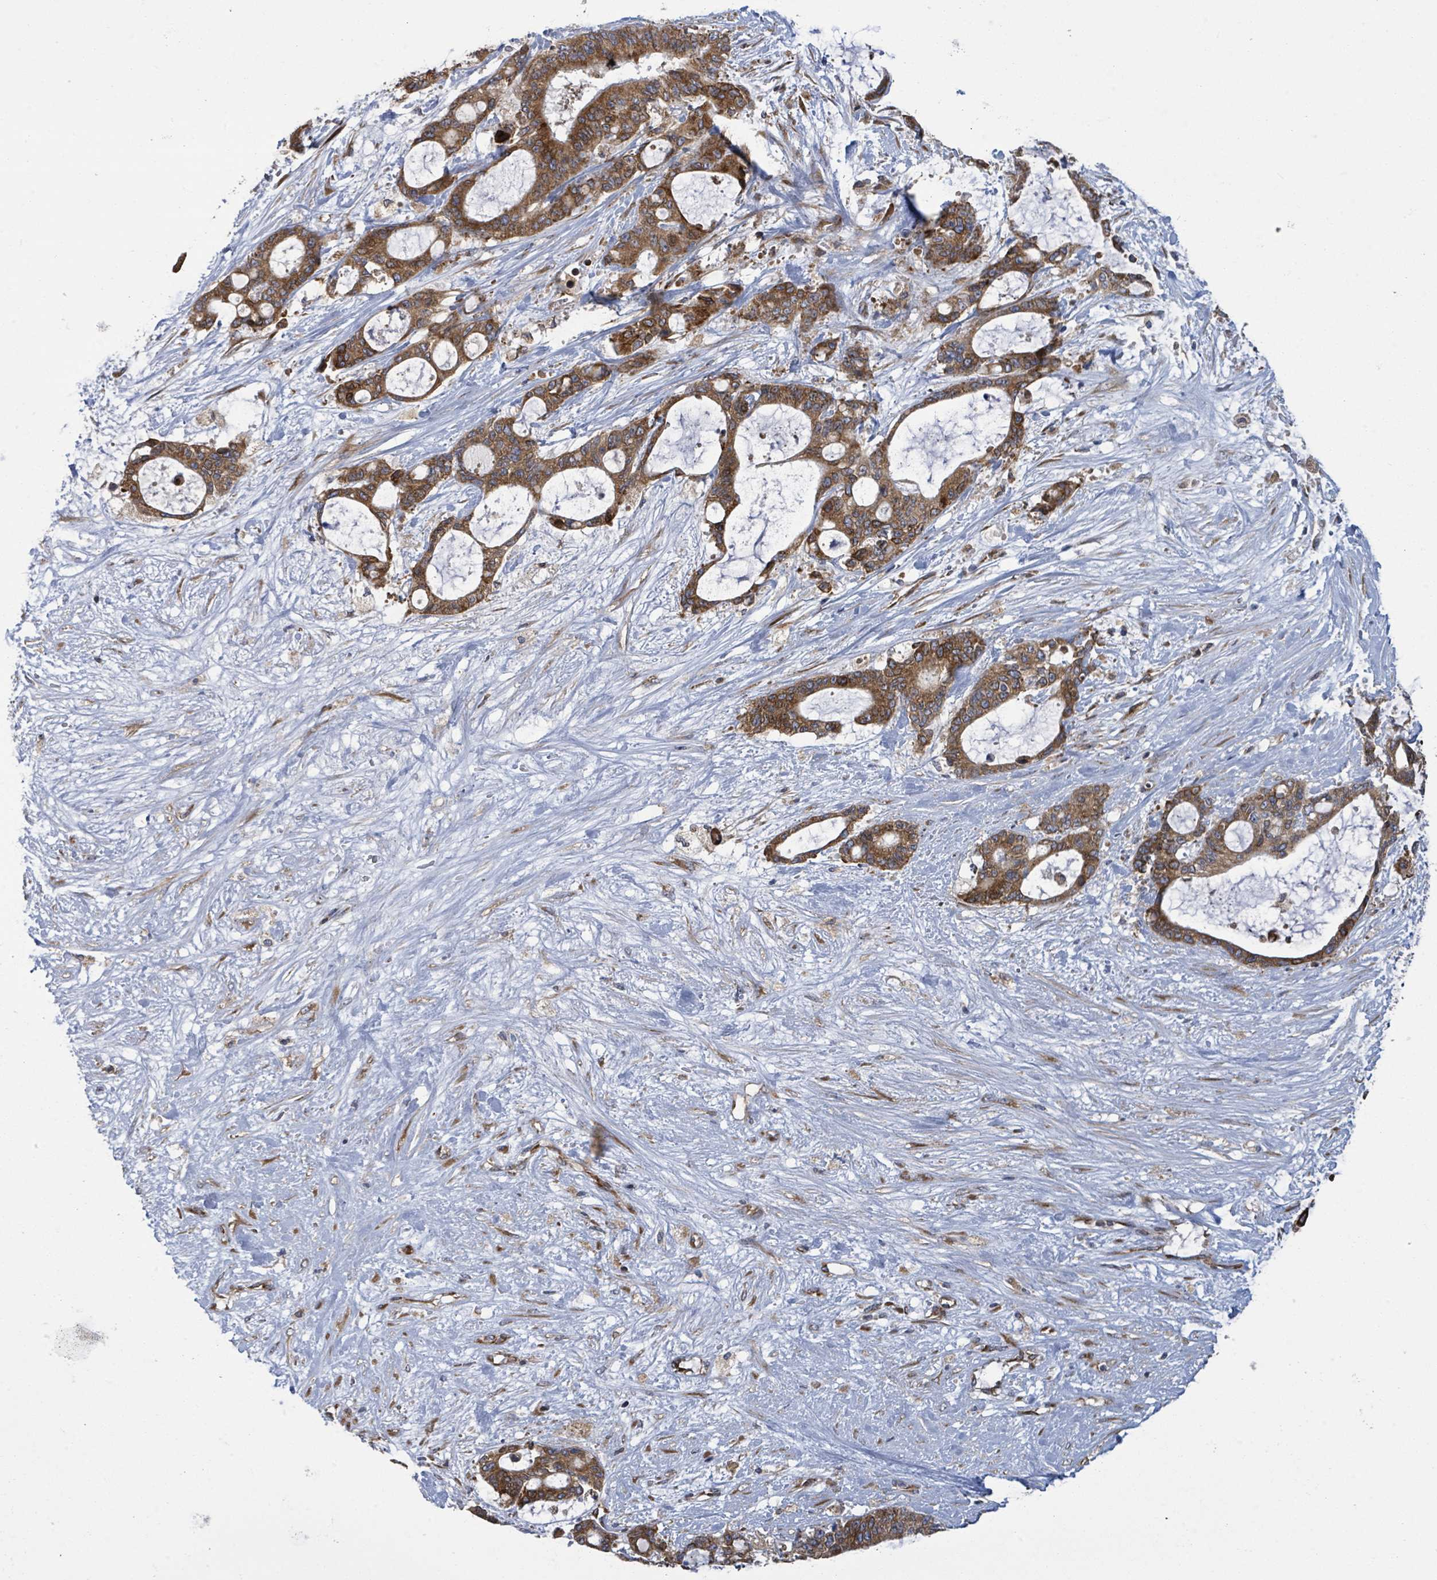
{"staining": {"intensity": "moderate", "quantity": ">75%", "location": "cytoplasmic/membranous"}, "tissue": "liver cancer", "cell_type": "Tumor cells", "image_type": "cancer", "snomed": [{"axis": "morphology", "description": "Normal tissue, NOS"}, {"axis": "morphology", "description": "Cholangiocarcinoma"}, {"axis": "topography", "description": "Liver"}, {"axis": "topography", "description": "Peripheral nerve tissue"}], "caption": "Protein staining demonstrates moderate cytoplasmic/membranous positivity in approximately >75% of tumor cells in liver cancer (cholangiocarcinoma).", "gene": "NOMO1", "patient": {"sex": "female", "age": 73}}